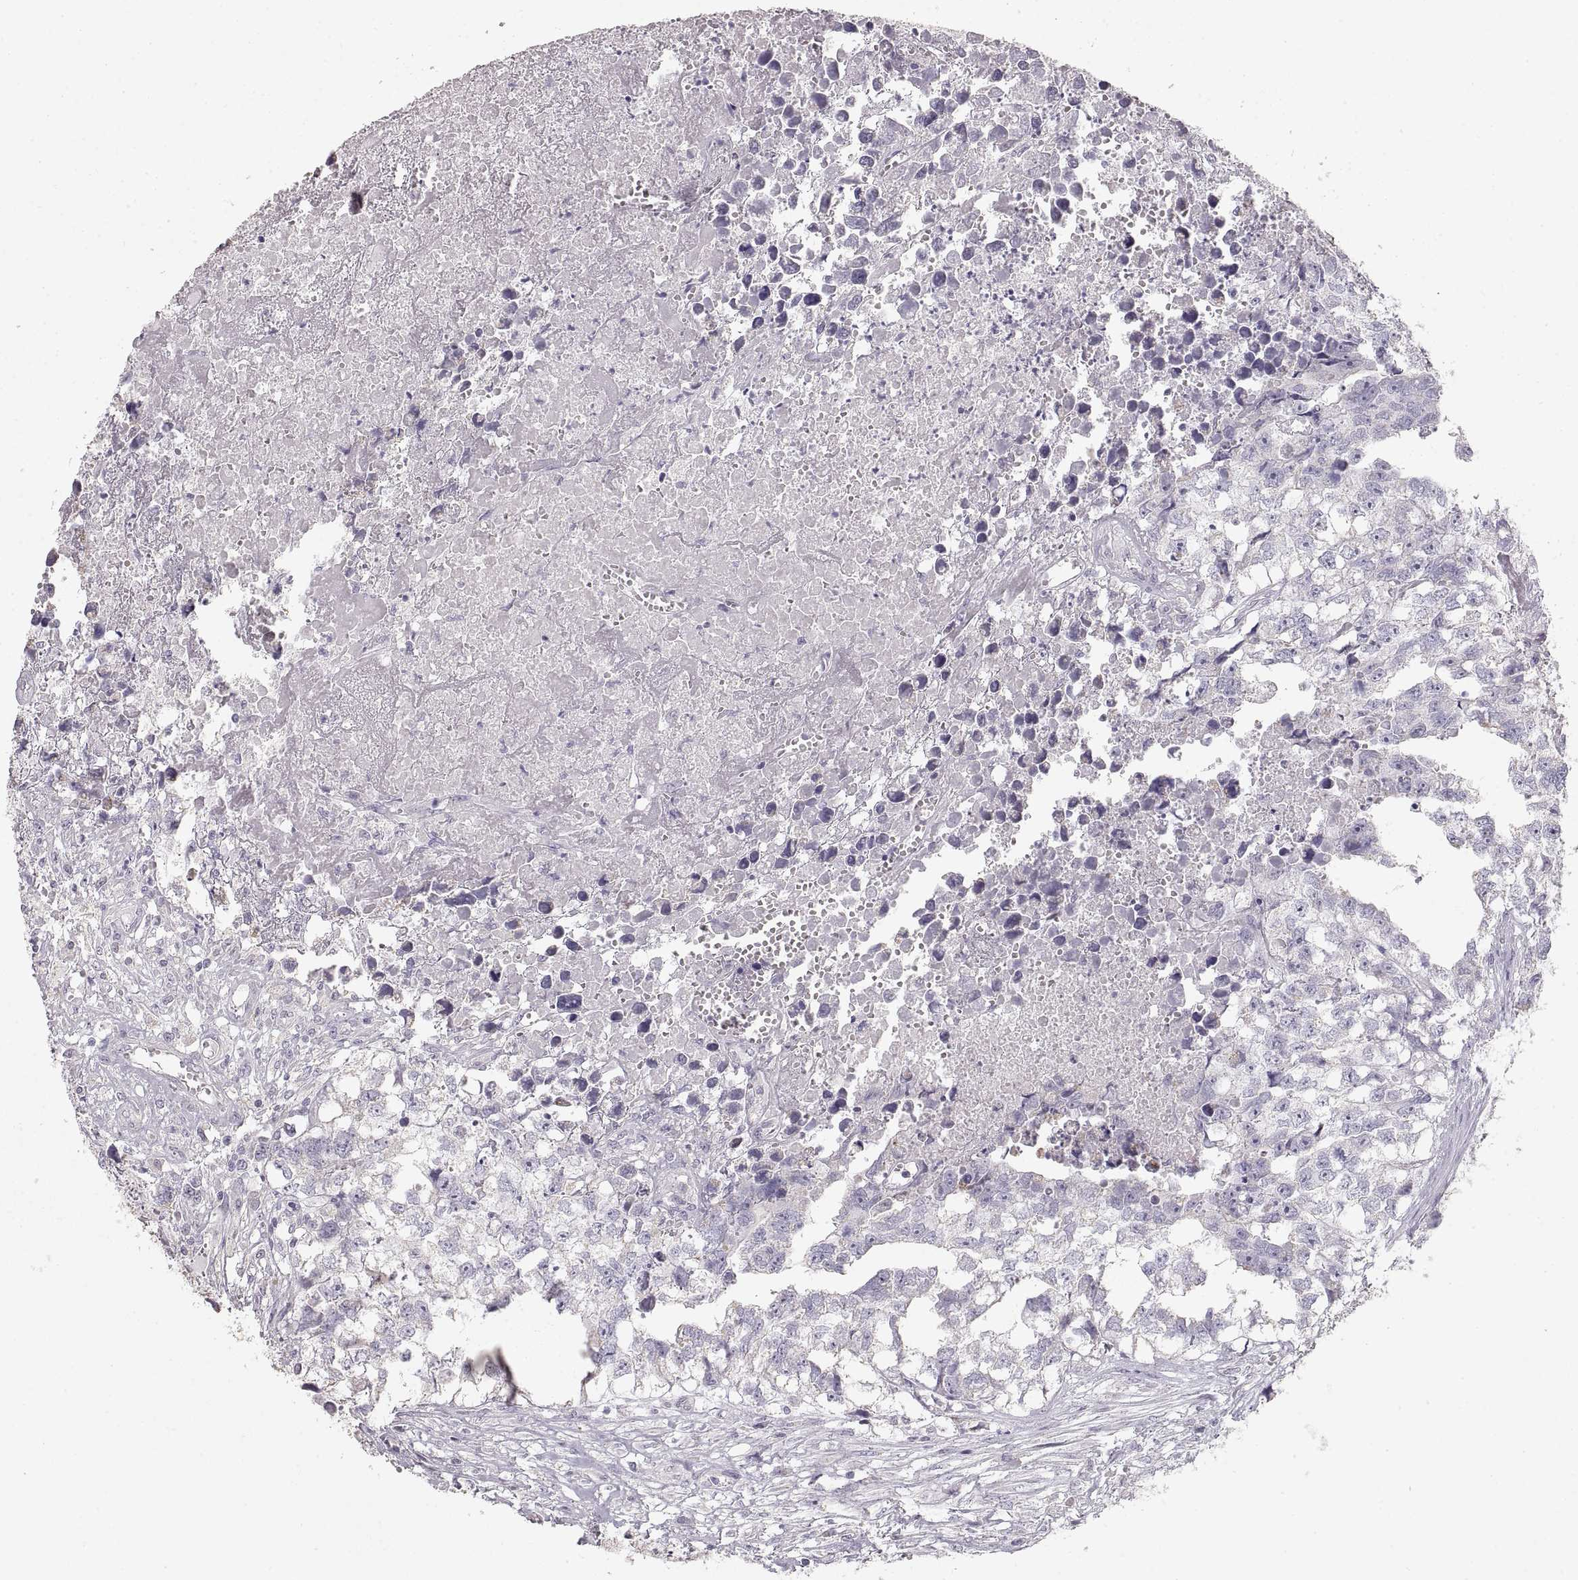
{"staining": {"intensity": "negative", "quantity": "none", "location": "none"}, "tissue": "testis cancer", "cell_type": "Tumor cells", "image_type": "cancer", "snomed": [{"axis": "morphology", "description": "Carcinoma, Embryonal, NOS"}, {"axis": "morphology", "description": "Teratoma, malignant, NOS"}, {"axis": "topography", "description": "Testis"}], "caption": "Human testis teratoma (malignant) stained for a protein using immunohistochemistry exhibits no expression in tumor cells.", "gene": "ZP3", "patient": {"sex": "male", "age": 44}}